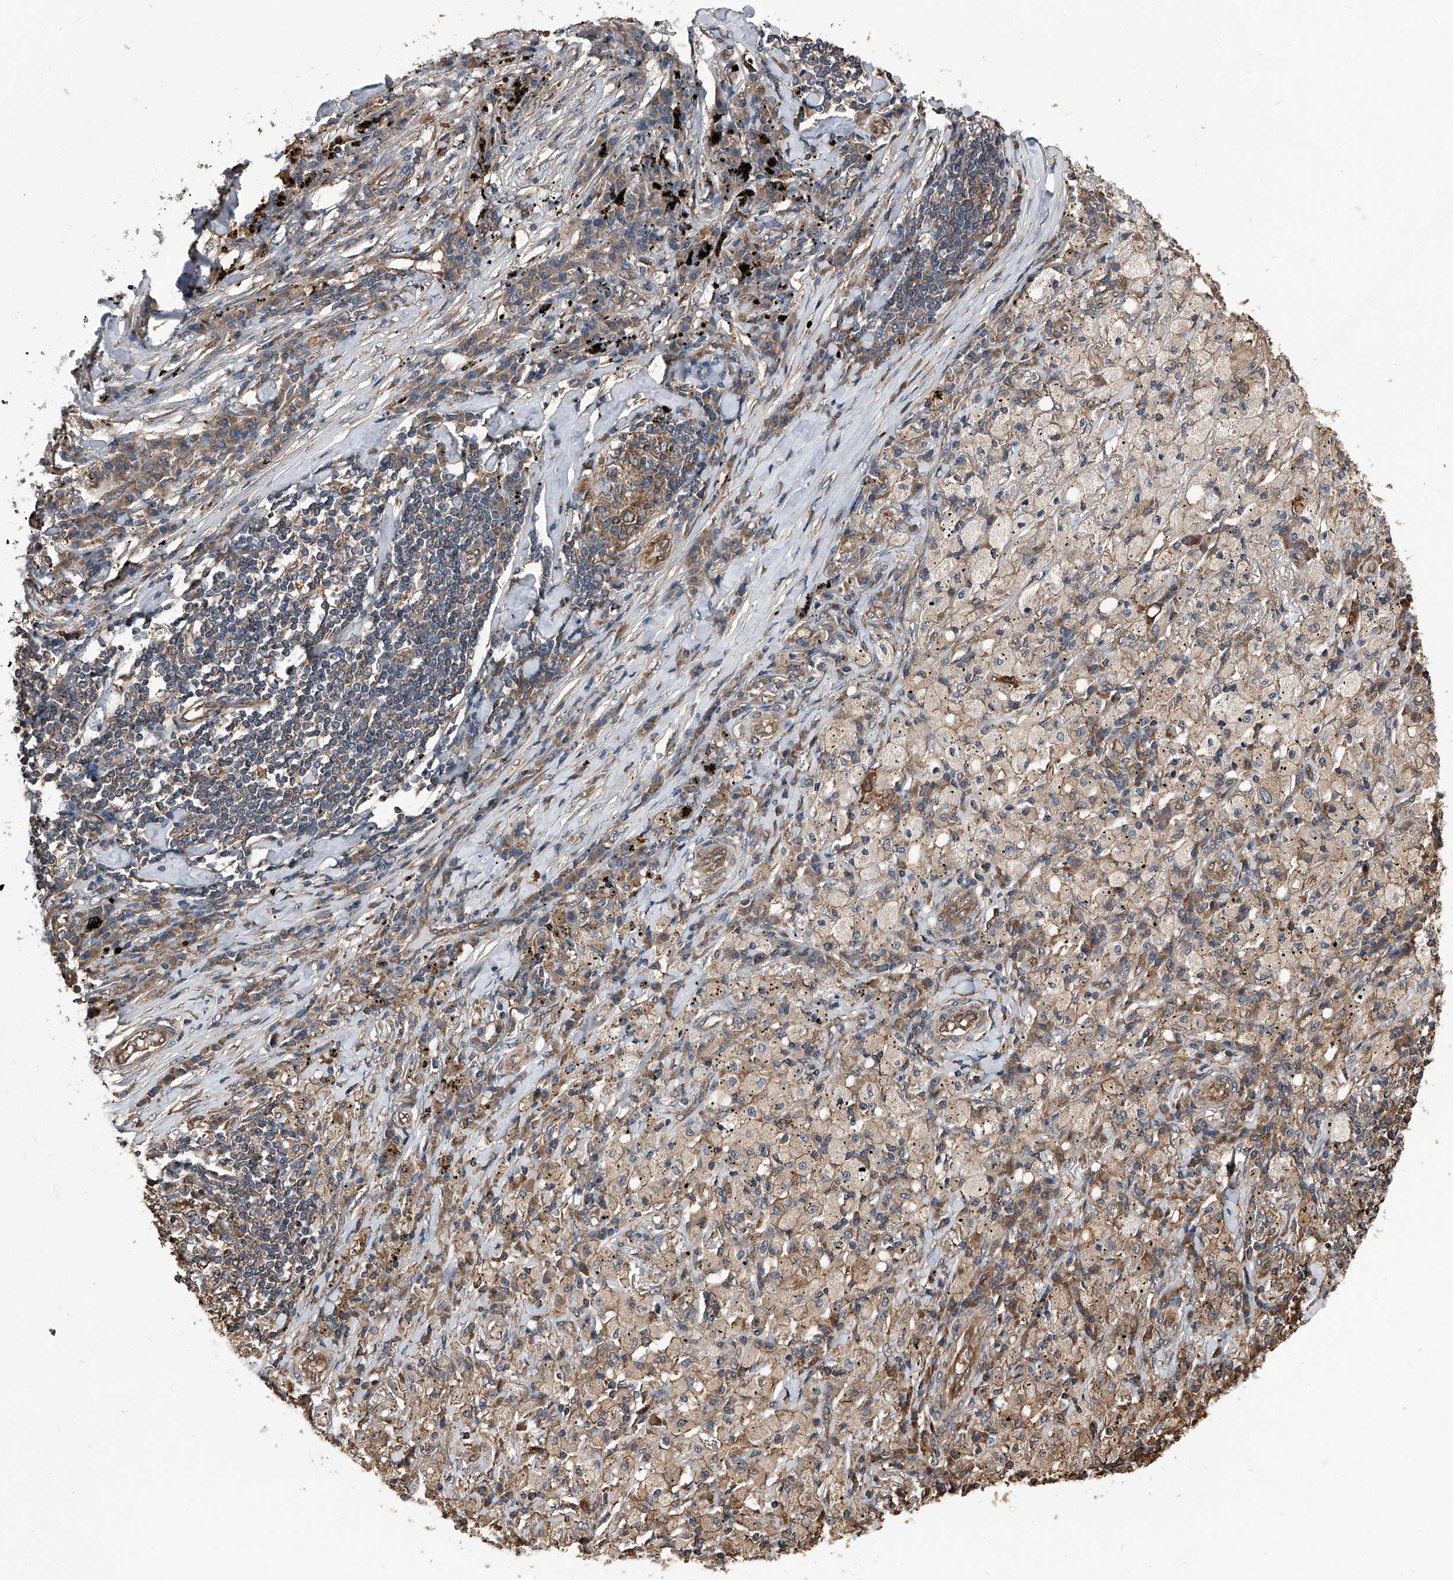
{"staining": {"intensity": "moderate", "quantity": "<25%", "location": "cytoplasmic/membranous"}, "tissue": "lung cancer", "cell_type": "Tumor cells", "image_type": "cancer", "snomed": [{"axis": "morphology", "description": "Squamous cell carcinoma, NOS"}, {"axis": "topography", "description": "Lung"}], "caption": "Lung cancer stained for a protein demonstrates moderate cytoplasmic/membranous positivity in tumor cells.", "gene": "KCNJ2", "patient": {"sex": "female", "age": 63}}